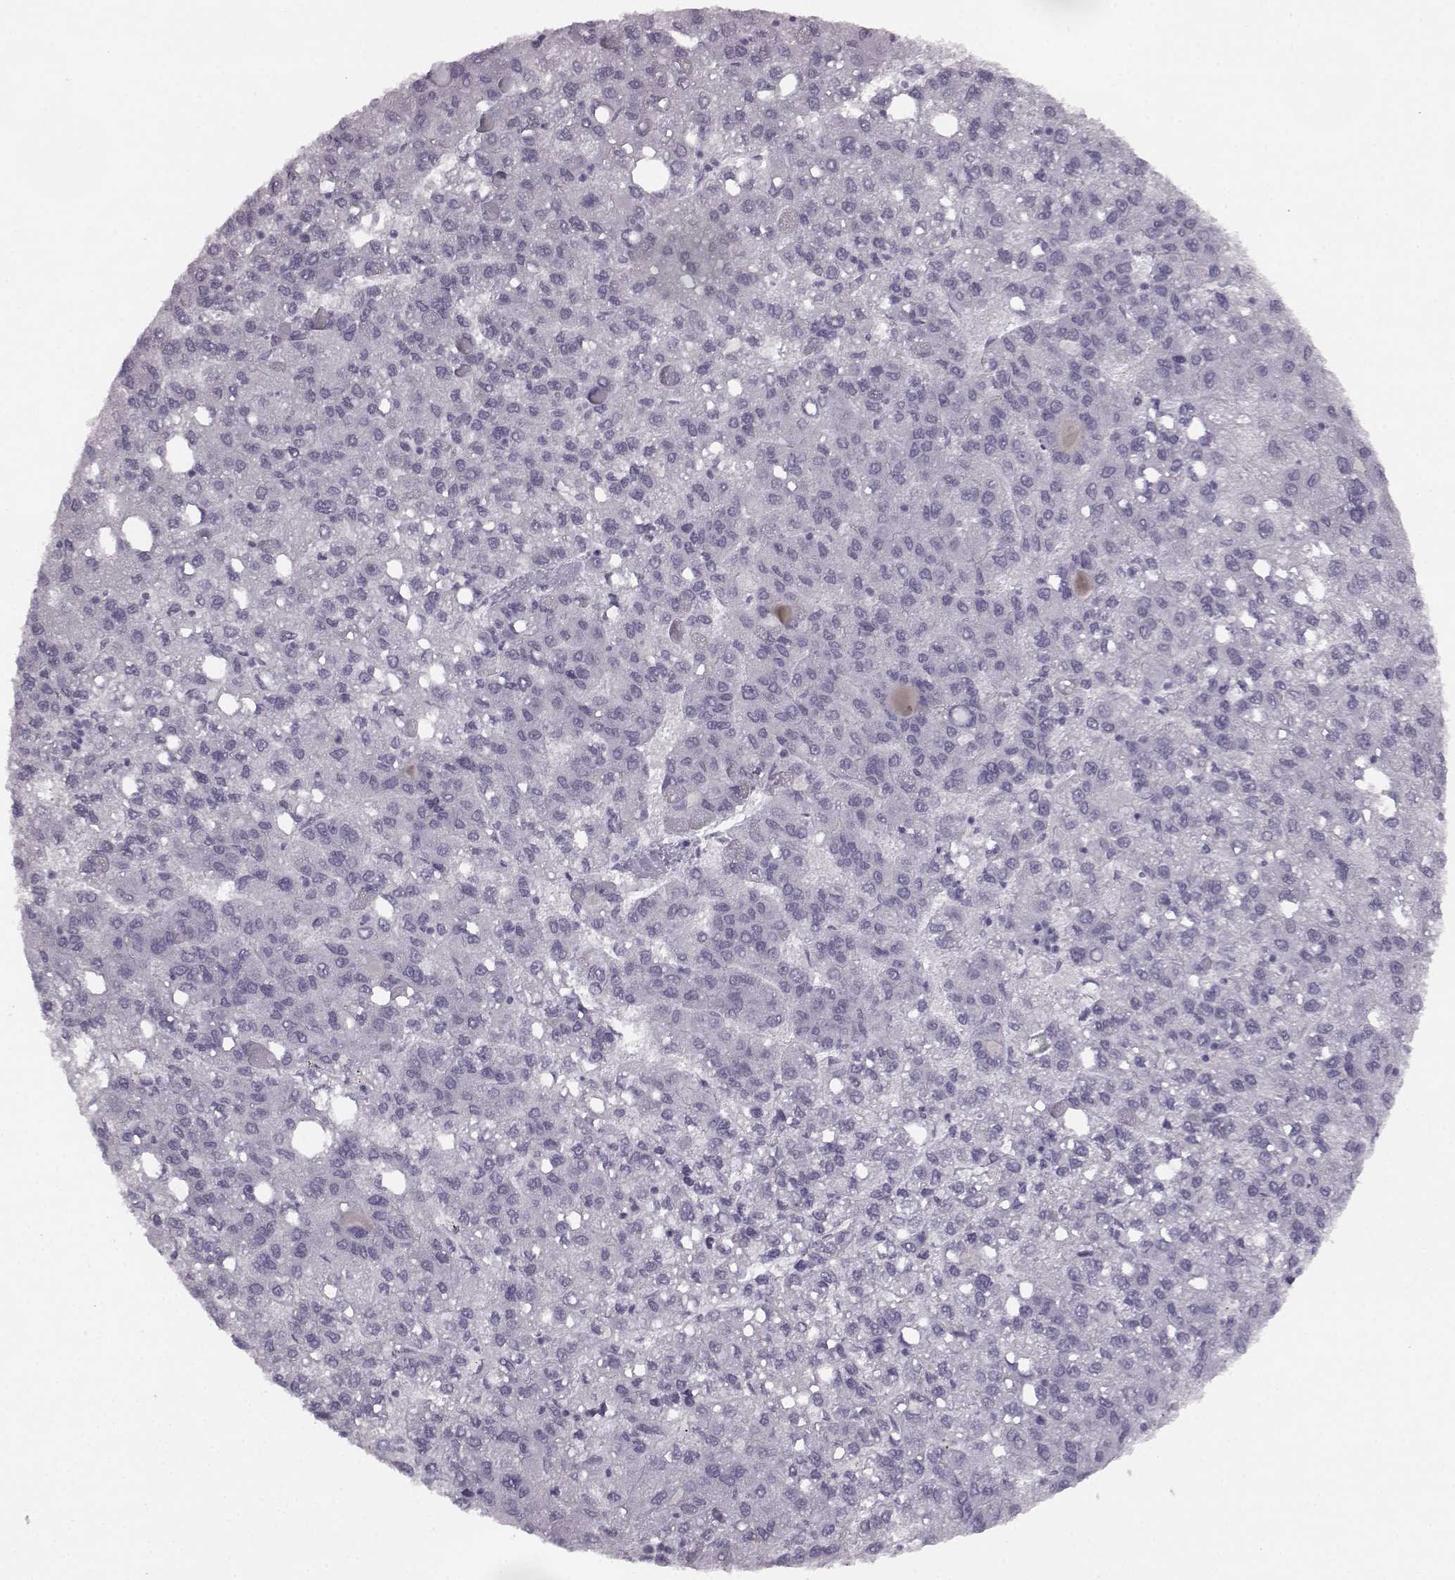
{"staining": {"intensity": "negative", "quantity": "none", "location": "none"}, "tissue": "liver cancer", "cell_type": "Tumor cells", "image_type": "cancer", "snomed": [{"axis": "morphology", "description": "Carcinoma, Hepatocellular, NOS"}, {"axis": "topography", "description": "Liver"}], "caption": "There is no significant expression in tumor cells of liver hepatocellular carcinoma.", "gene": "SEMG2", "patient": {"sex": "female", "age": 82}}